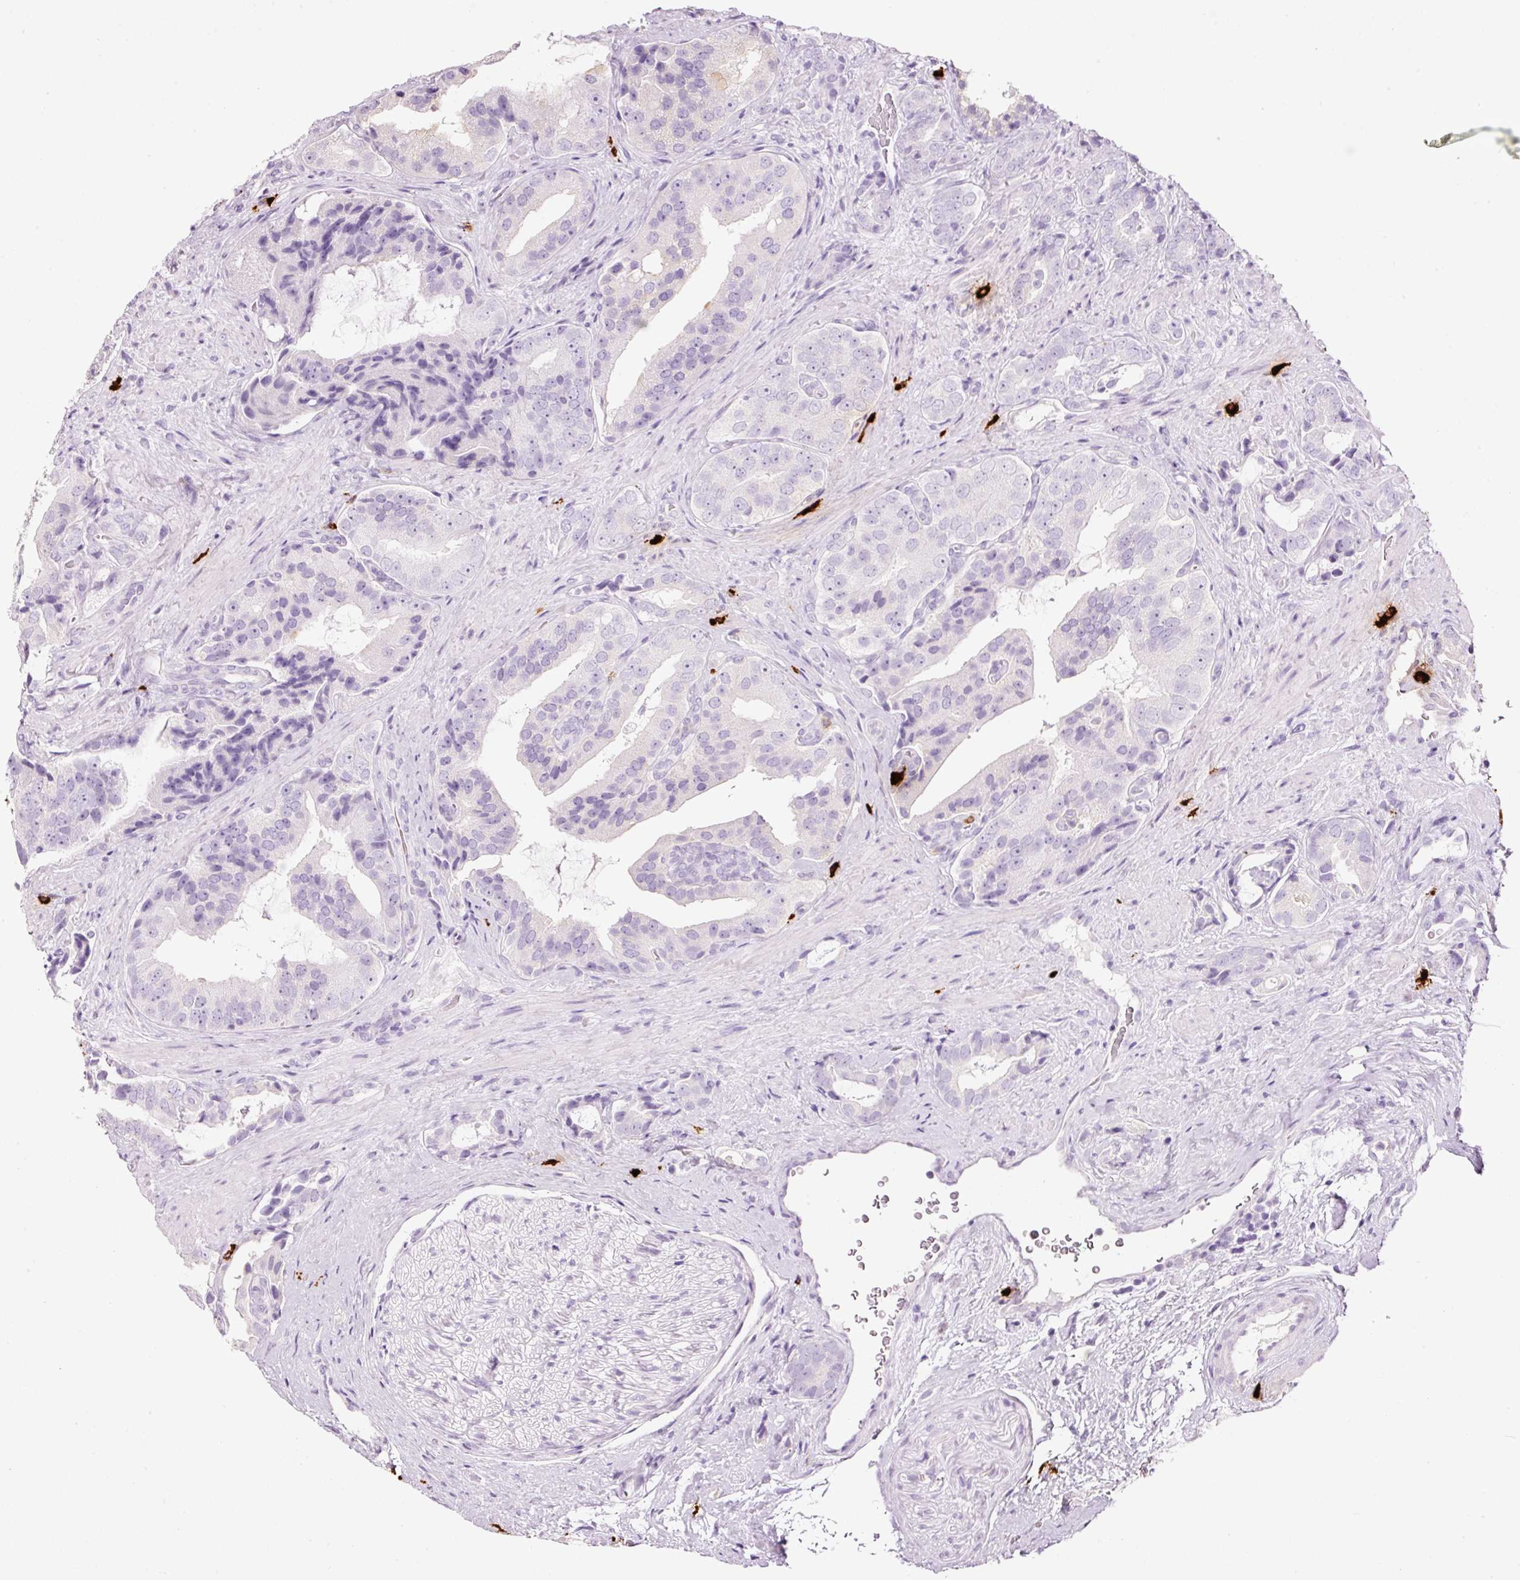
{"staining": {"intensity": "negative", "quantity": "none", "location": "none"}, "tissue": "prostate cancer", "cell_type": "Tumor cells", "image_type": "cancer", "snomed": [{"axis": "morphology", "description": "Adenocarcinoma, High grade"}, {"axis": "topography", "description": "Prostate"}], "caption": "A photomicrograph of prostate adenocarcinoma (high-grade) stained for a protein displays no brown staining in tumor cells. Nuclei are stained in blue.", "gene": "CMA1", "patient": {"sex": "male", "age": 71}}